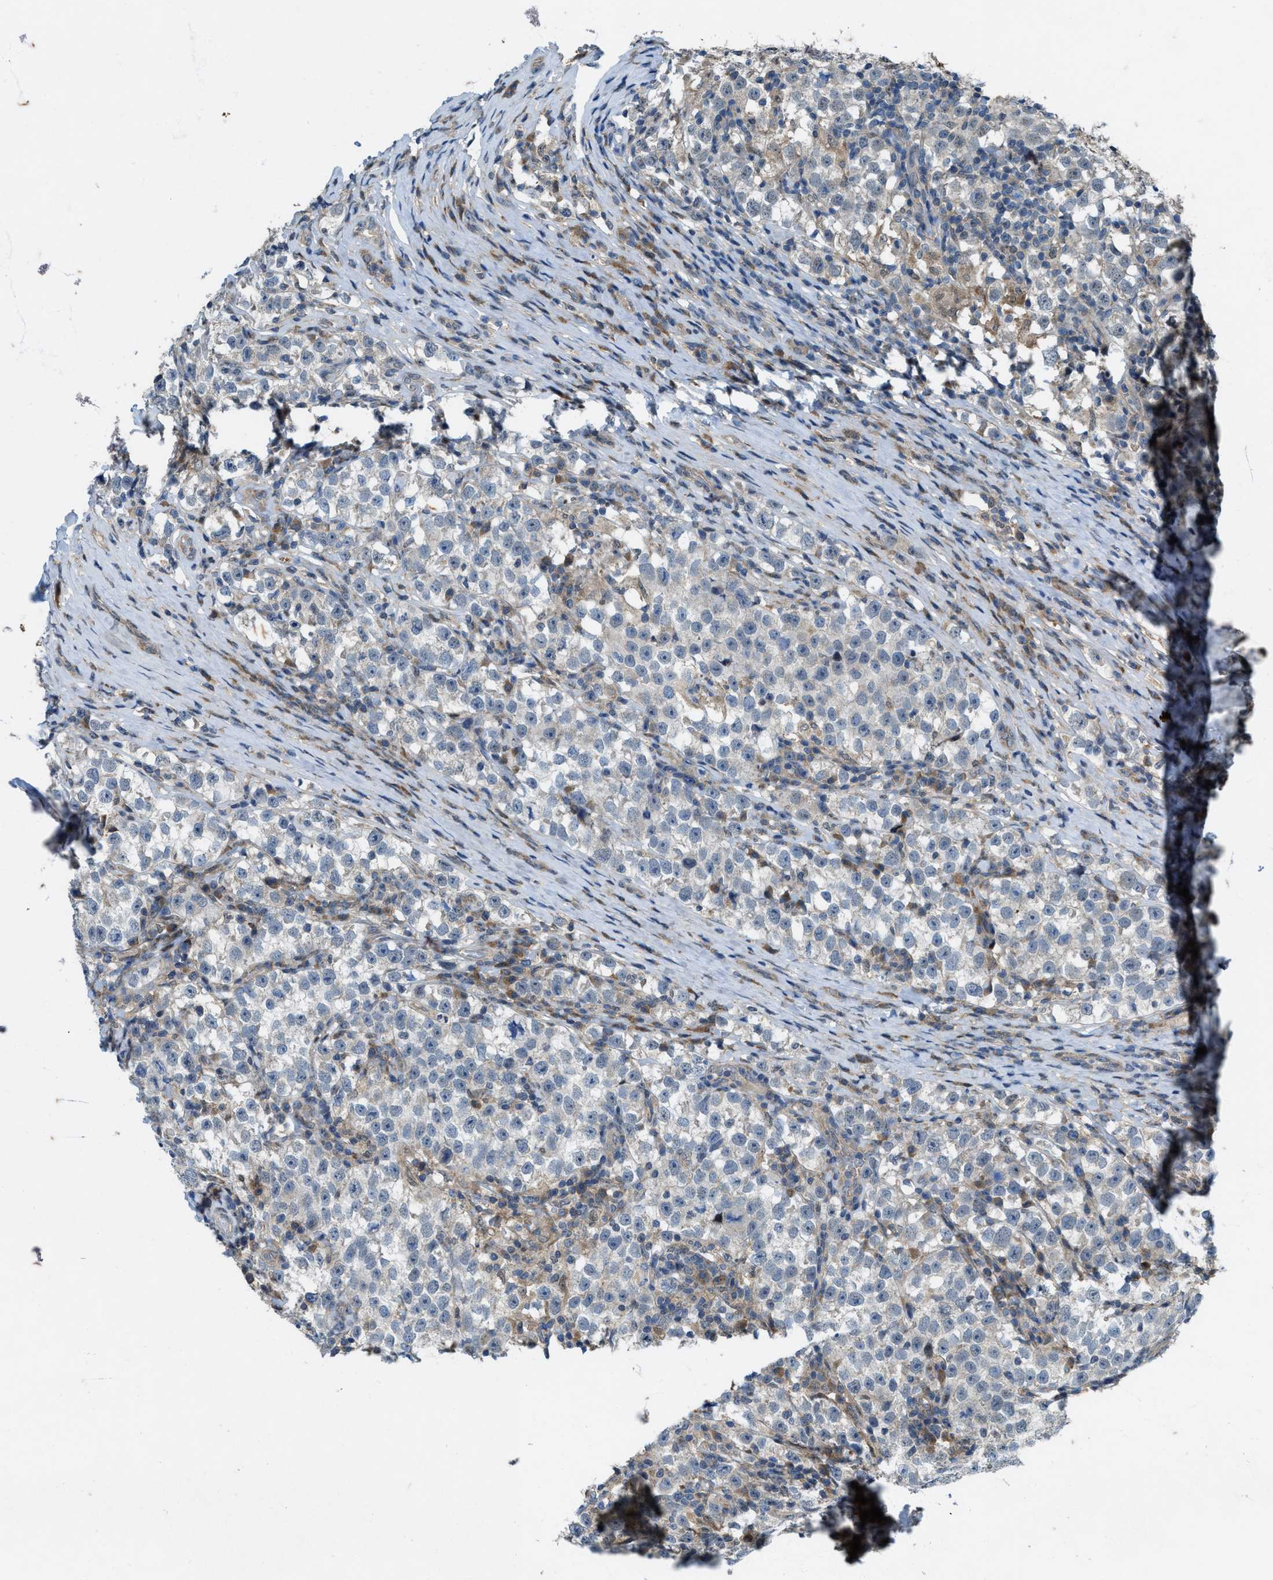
{"staining": {"intensity": "negative", "quantity": "none", "location": "none"}, "tissue": "testis cancer", "cell_type": "Tumor cells", "image_type": "cancer", "snomed": [{"axis": "morphology", "description": "Normal tissue, NOS"}, {"axis": "morphology", "description": "Seminoma, NOS"}, {"axis": "topography", "description": "Testis"}], "caption": "IHC of testis cancer (seminoma) shows no positivity in tumor cells. (DAB (3,3'-diaminobenzidine) IHC with hematoxylin counter stain).", "gene": "LRRC72", "patient": {"sex": "male", "age": 43}}